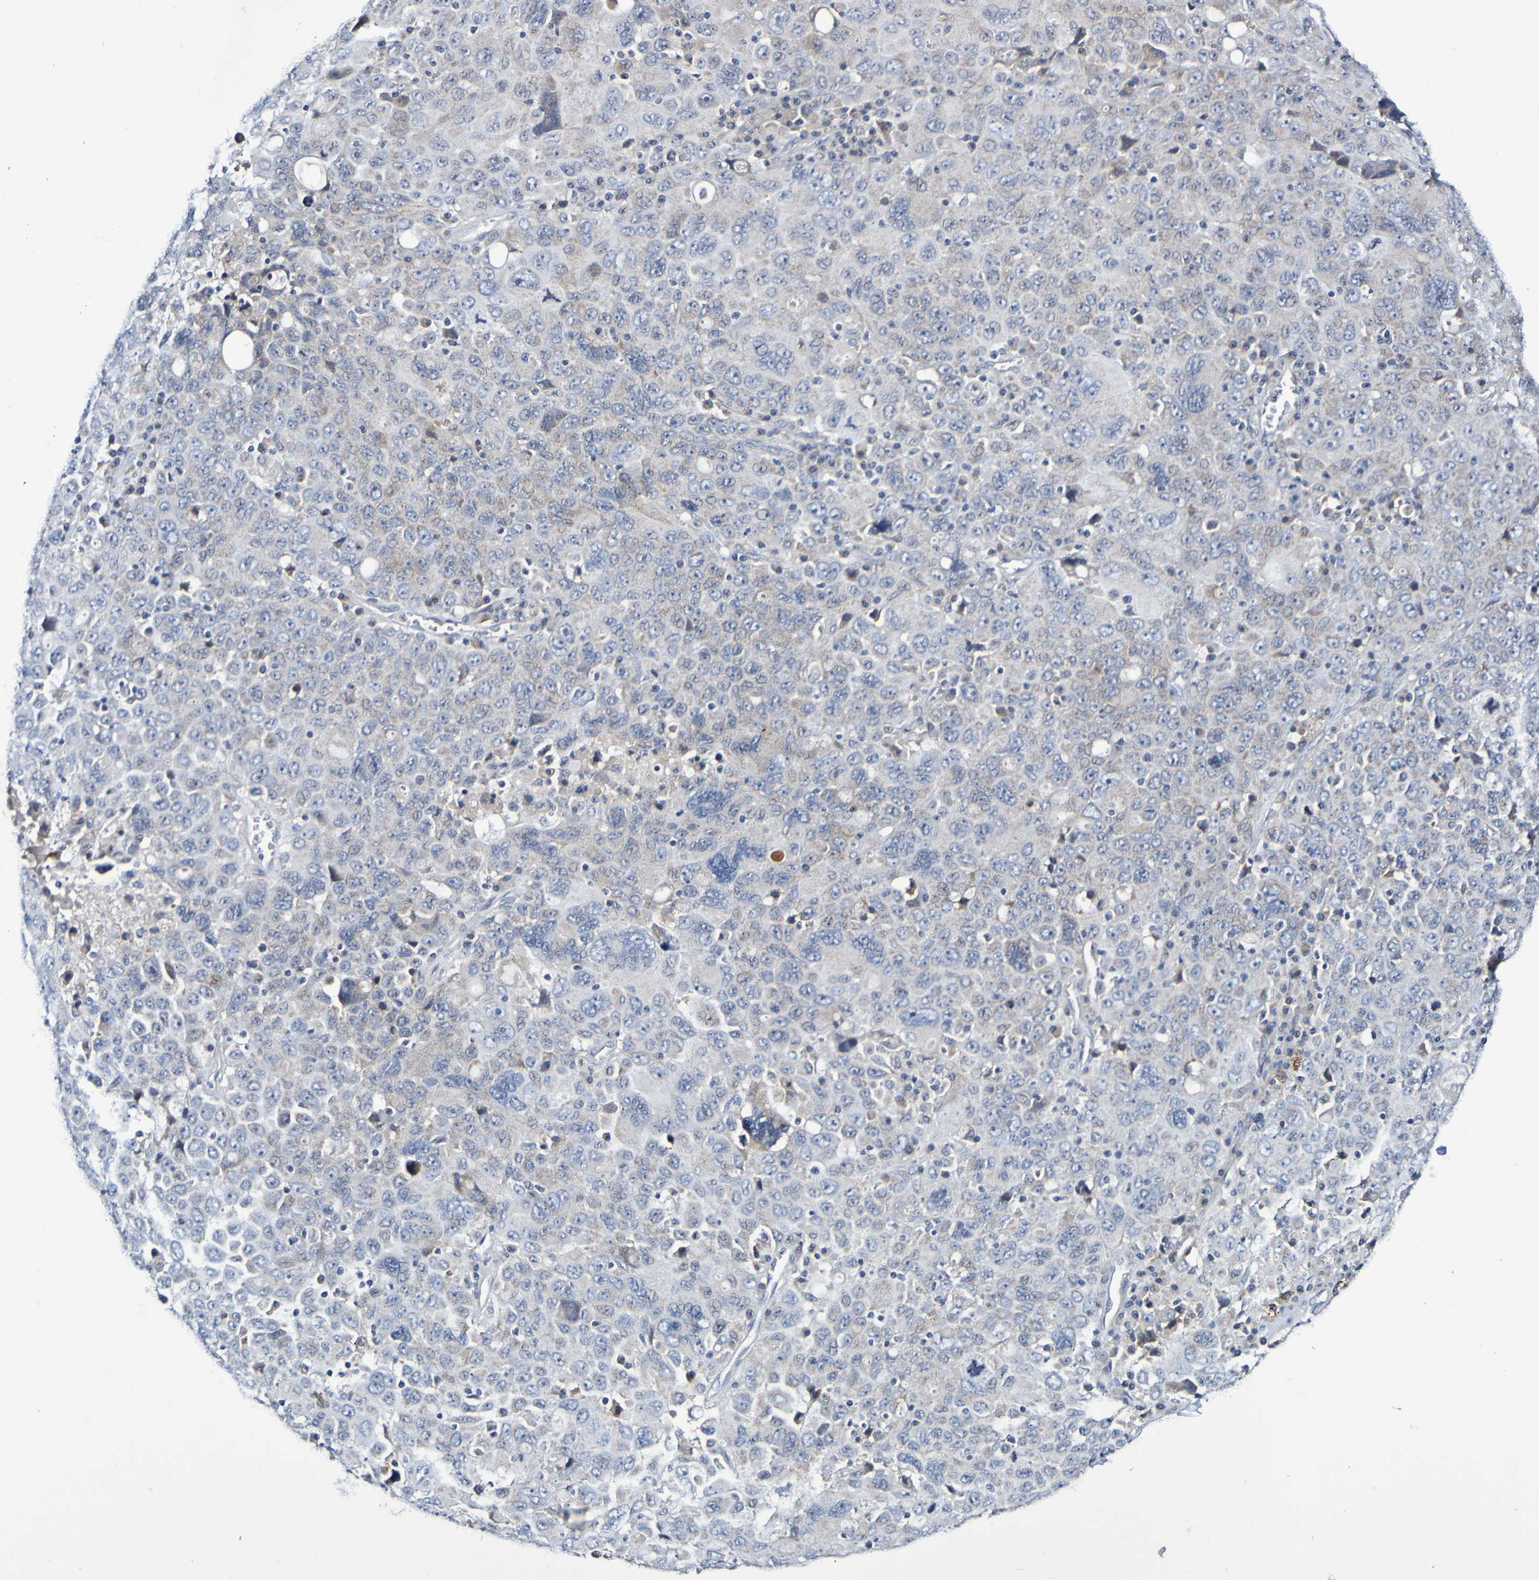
{"staining": {"intensity": "weak", "quantity": "<25%", "location": "cytoplasmic/membranous"}, "tissue": "ovarian cancer", "cell_type": "Tumor cells", "image_type": "cancer", "snomed": [{"axis": "morphology", "description": "Carcinoma, endometroid"}, {"axis": "topography", "description": "Ovary"}], "caption": "Endometroid carcinoma (ovarian) stained for a protein using immunohistochemistry (IHC) displays no staining tumor cells.", "gene": "PTP4A2", "patient": {"sex": "female", "age": 62}}